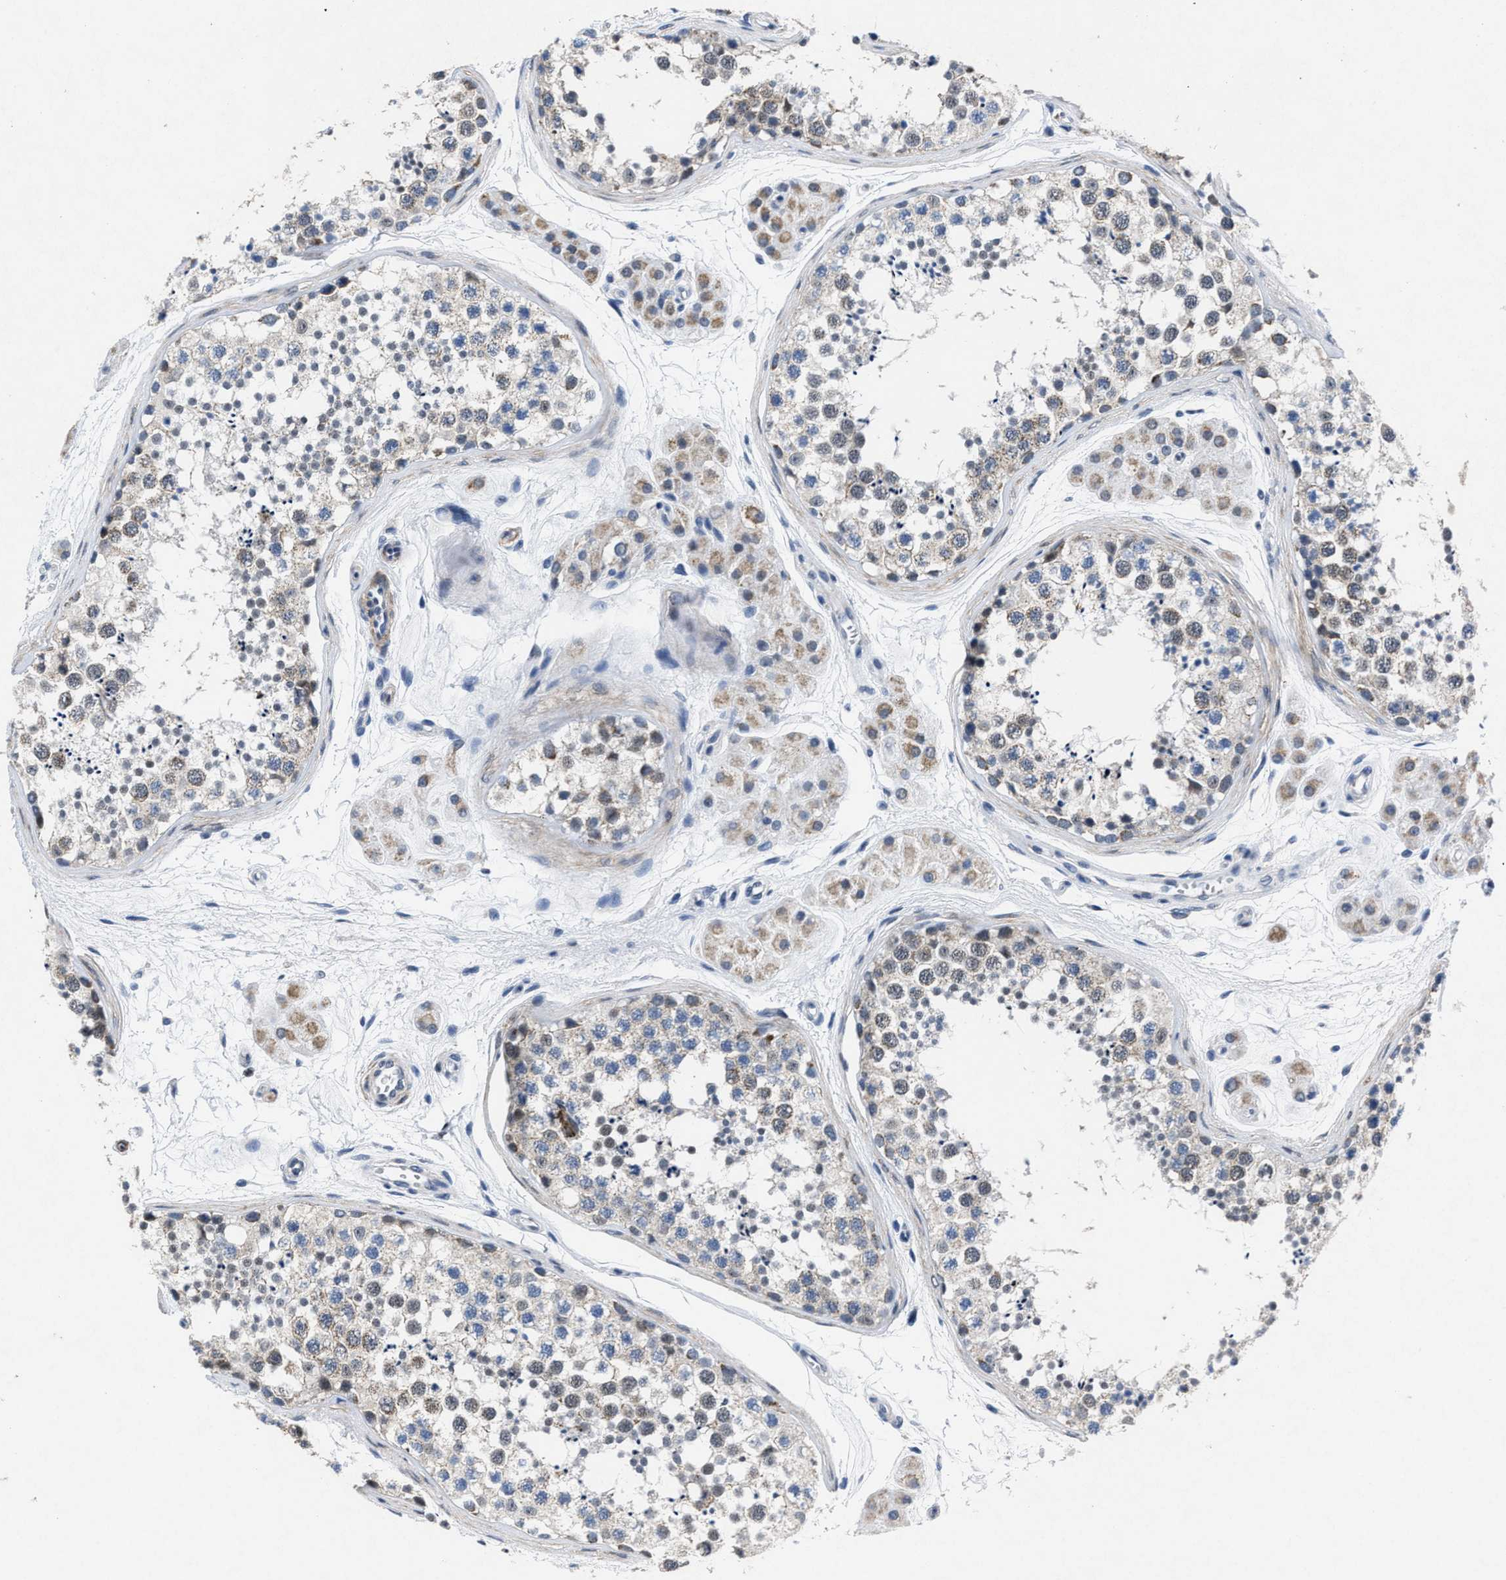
{"staining": {"intensity": "weak", "quantity": "<25%", "location": "cytoplasmic/membranous,nuclear"}, "tissue": "testis", "cell_type": "Cells in seminiferous ducts", "image_type": "normal", "snomed": [{"axis": "morphology", "description": "Normal tissue, NOS"}, {"axis": "topography", "description": "Testis"}], "caption": "An immunohistochemistry image of benign testis is shown. There is no staining in cells in seminiferous ducts of testis.", "gene": "ID3", "patient": {"sex": "male", "age": 56}}